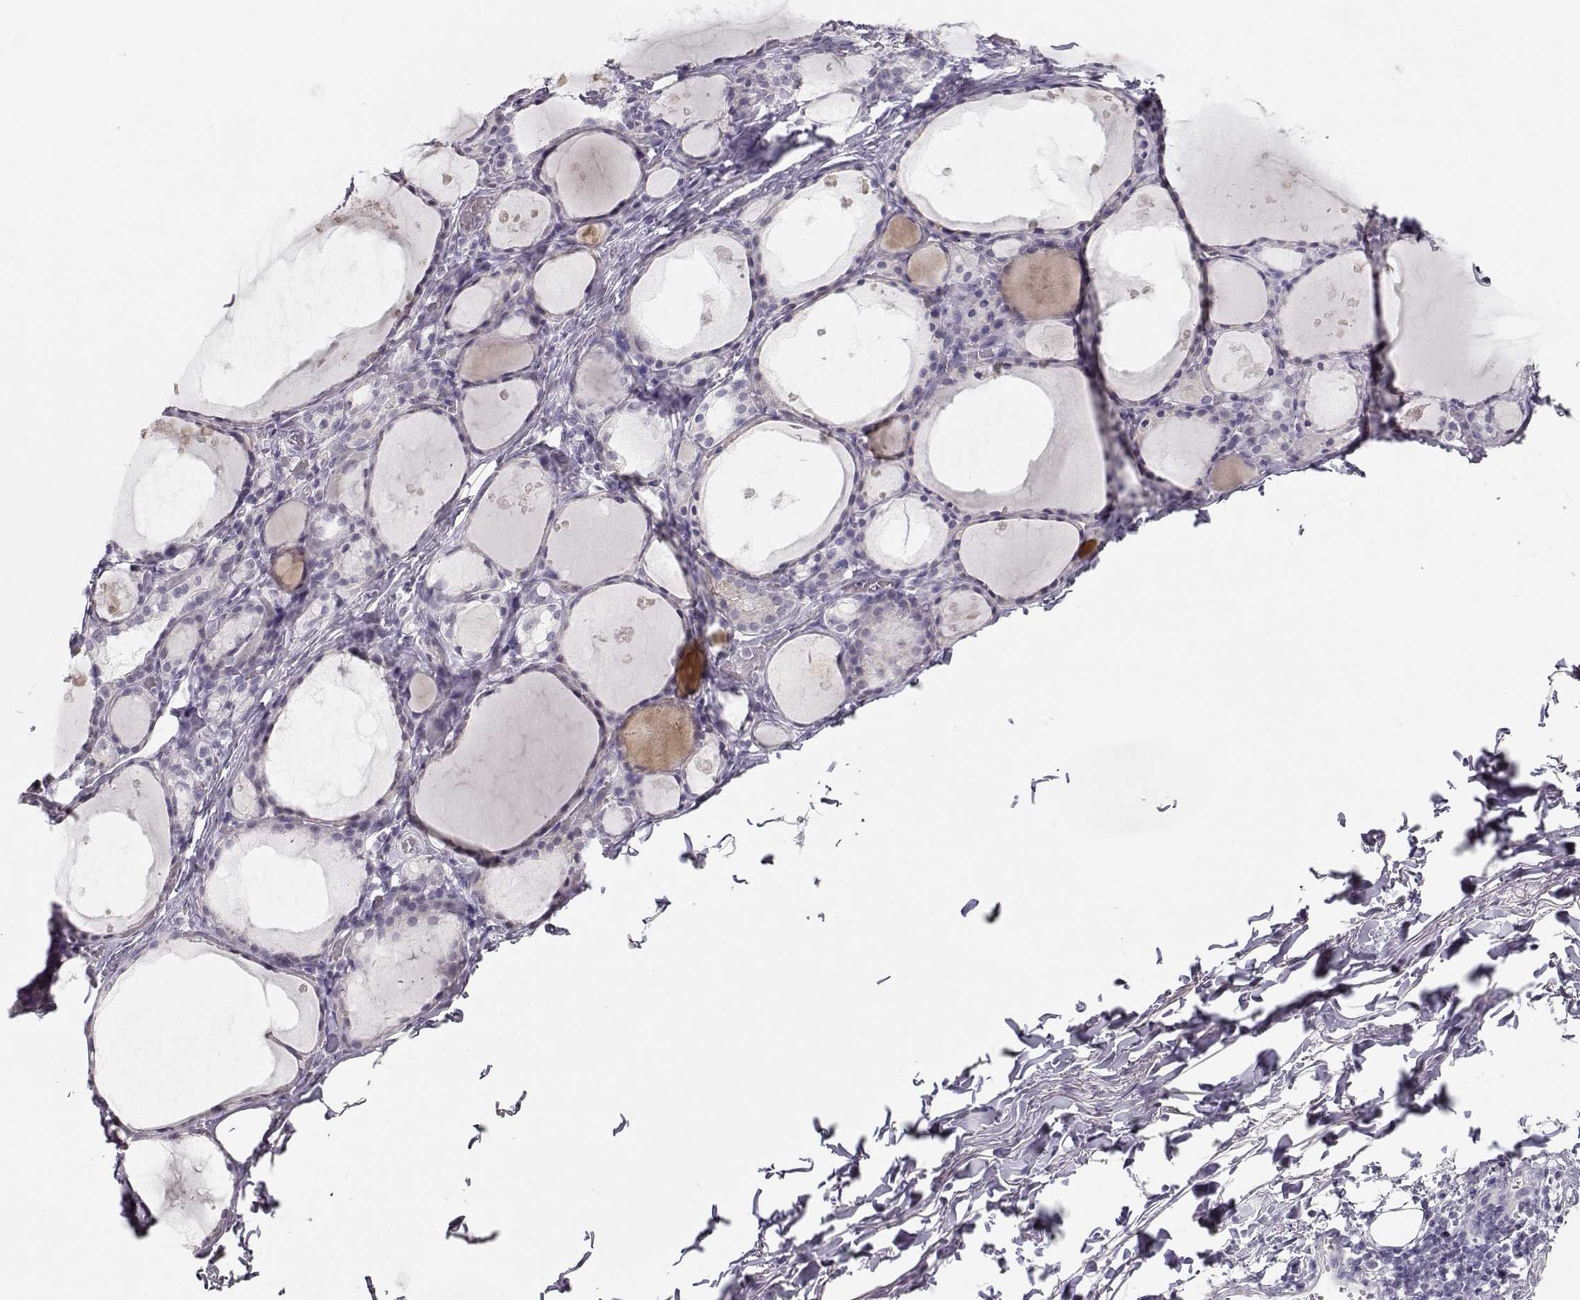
{"staining": {"intensity": "negative", "quantity": "none", "location": "none"}, "tissue": "thyroid gland", "cell_type": "Glandular cells", "image_type": "normal", "snomed": [{"axis": "morphology", "description": "Normal tissue, NOS"}, {"axis": "topography", "description": "Thyroid gland"}], "caption": "The immunohistochemistry micrograph has no significant positivity in glandular cells of thyroid gland.", "gene": "IMPG1", "patient": {"sex": "male", "age": 68}}